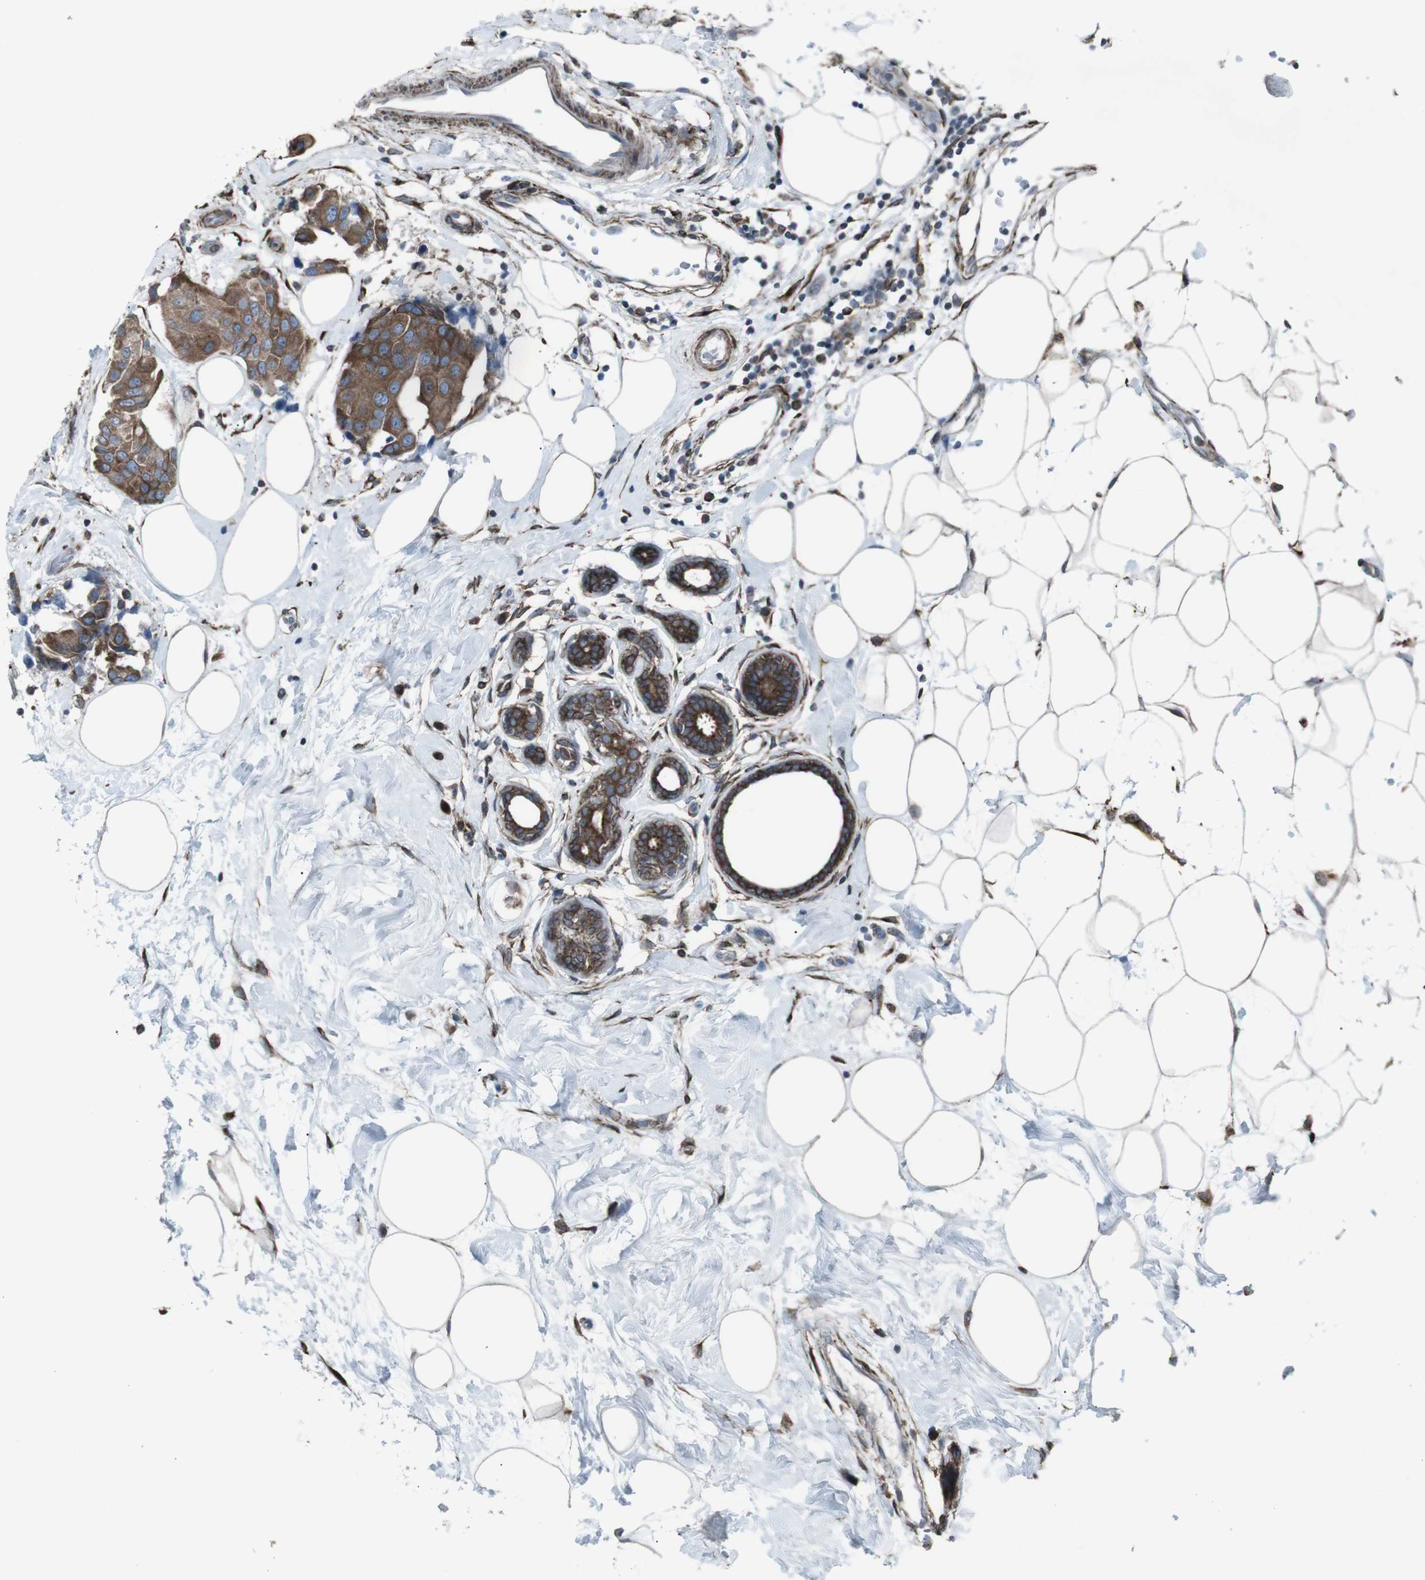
{"staining": {"intensity": "moderate", "quantity": ">75%", "location": "cytoplasmic/membranous"}, "tissue": "breast cancer", "cell_type": "Tumor cells", "image_type": "cancer", "snomed": [{"axis": "morphology", "description": "Normal tissue, NOS"}, {"axis": "morphology", "description": "Duct carcinoma"}, {"axis": "topography", "description": "Breast"}], "caption": "Human intraductal carcinoma (breast) stained for a protein (brown) shows moderate cytoplasmic/membranous positive staining in approximately >75% of tumor cells.", "gene": "LNPK", "patient": {"sex": "female", "age": 39}}